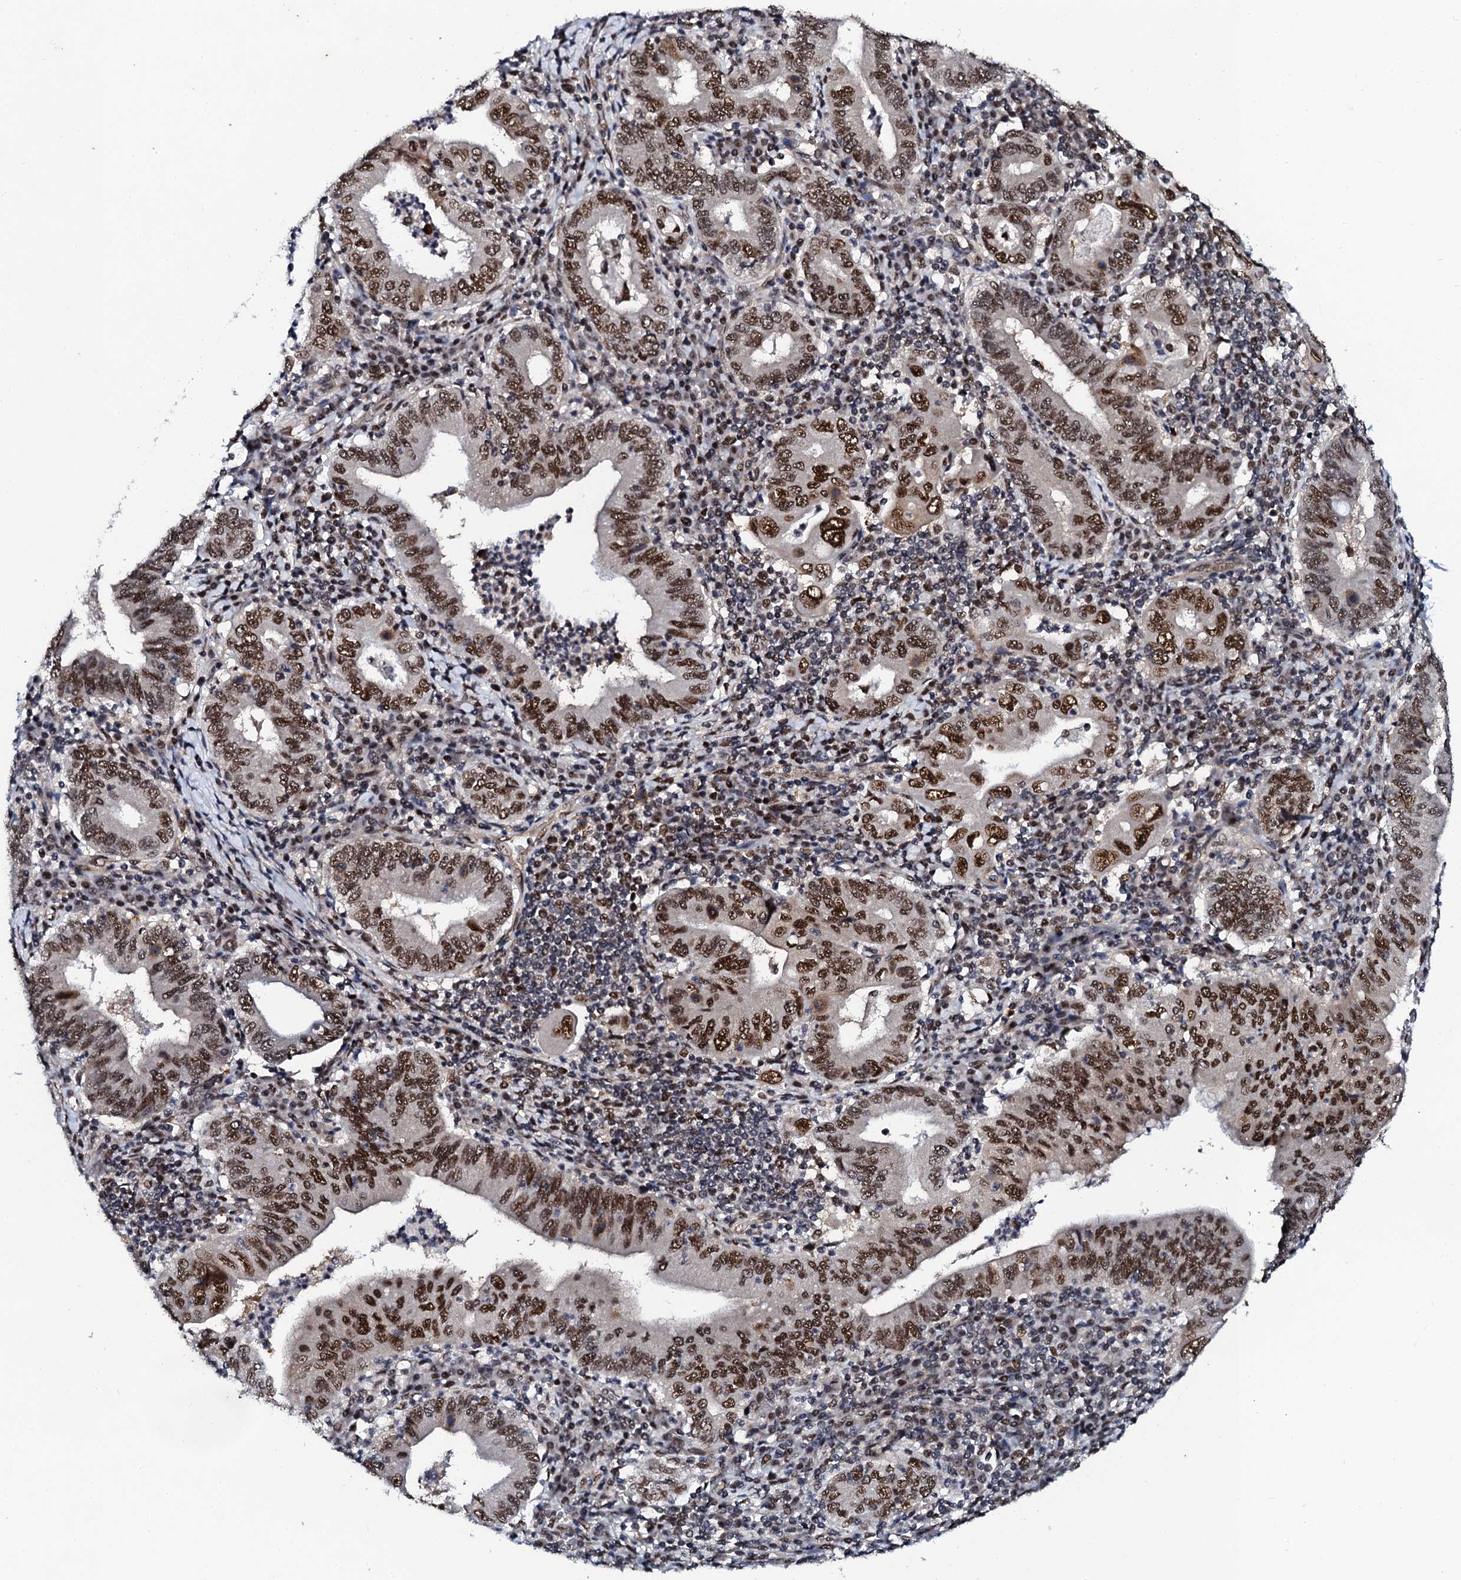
{"staining": {"intensity": "strong", "quantity": ">75%", "location": "nuclear"}, "tissue": "stomach cancer", "cell_type": "Tumor cells", "image_type": "cancer", "snomed": [{"axis": "morphology", "description": "Normal tissue, NOS"}, {"axis": "morphology", "description": "Adenocarcinoma, NOS"}, {"axis": "topography", "description": "Esophagus"}, {"axis": "topography", "description": "Stomach, upper"}, {"axis": "topography", "description": "Peripheral nerve tissue"}], "caption": "IHC micrograph of neoplastic tissue: human stomach cancer (adenocarcinoma) stained using immunohistochemistry (IHC) displays high levels of strong protein expression localized specifically in the nuclear of tumor cells, appearing as a nuclear brown color.", "gene": "CSTF3", "patient": {"sex": "male", "age": 62}}